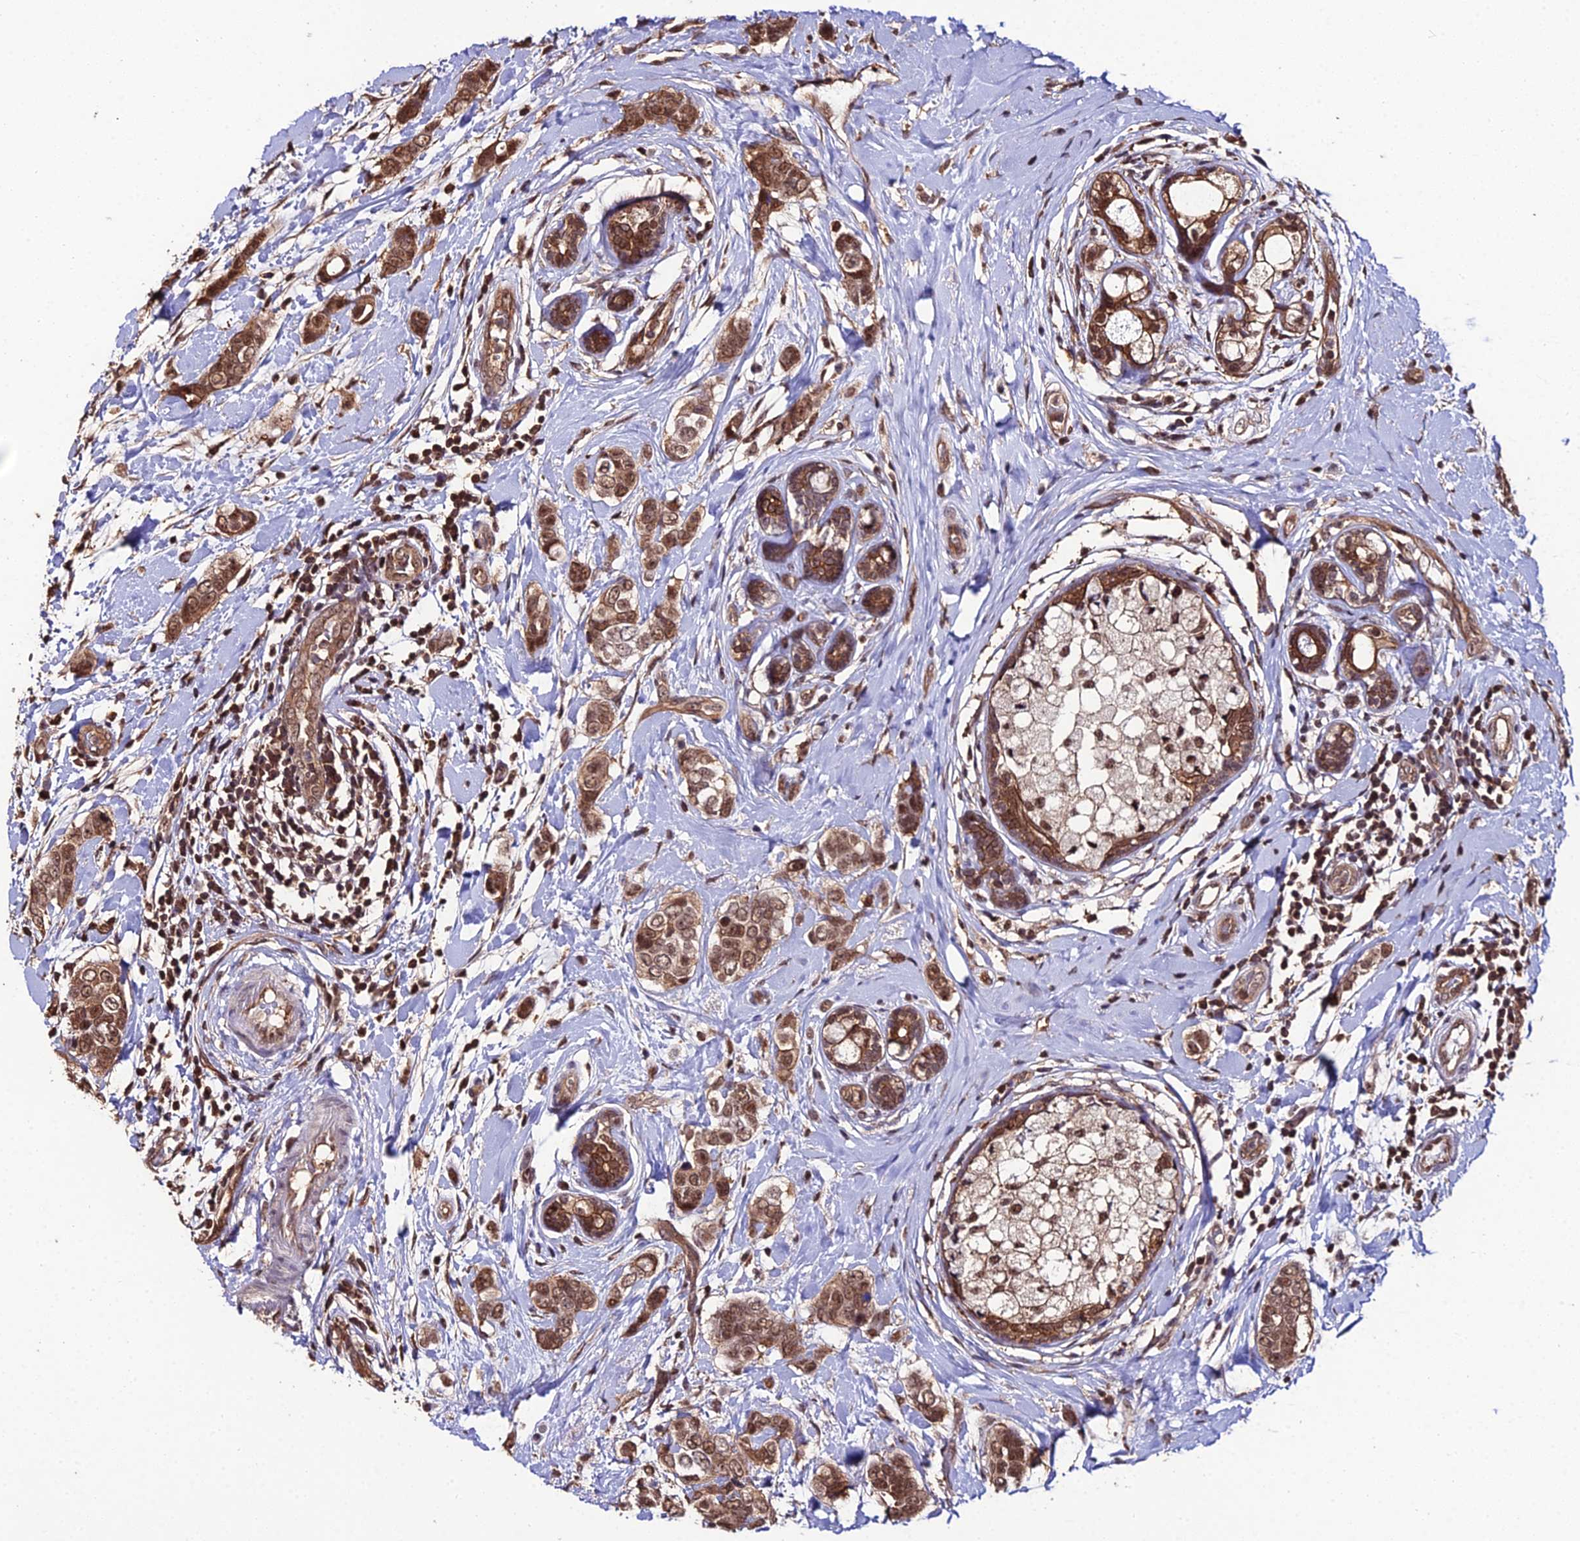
{"staining": {"intensity": "moderate", "quantity": ">75%", "location": "nuclear"}, "tissue": "breast cancer", "cell_type": "Tumor cells", "image_type": "cancer", "snomed": [{"axis": "morphology", "description": "Lobular carcinoma"}, {"axis": "topography", "description": "Breast"}], "caption": "Breast cancer (lobular carcinoma) stained for a protein displays moderate nuclear positivity in tumor cells.", "gene": "PPP4C", "patient": {"sex": "female", "age": 51}}